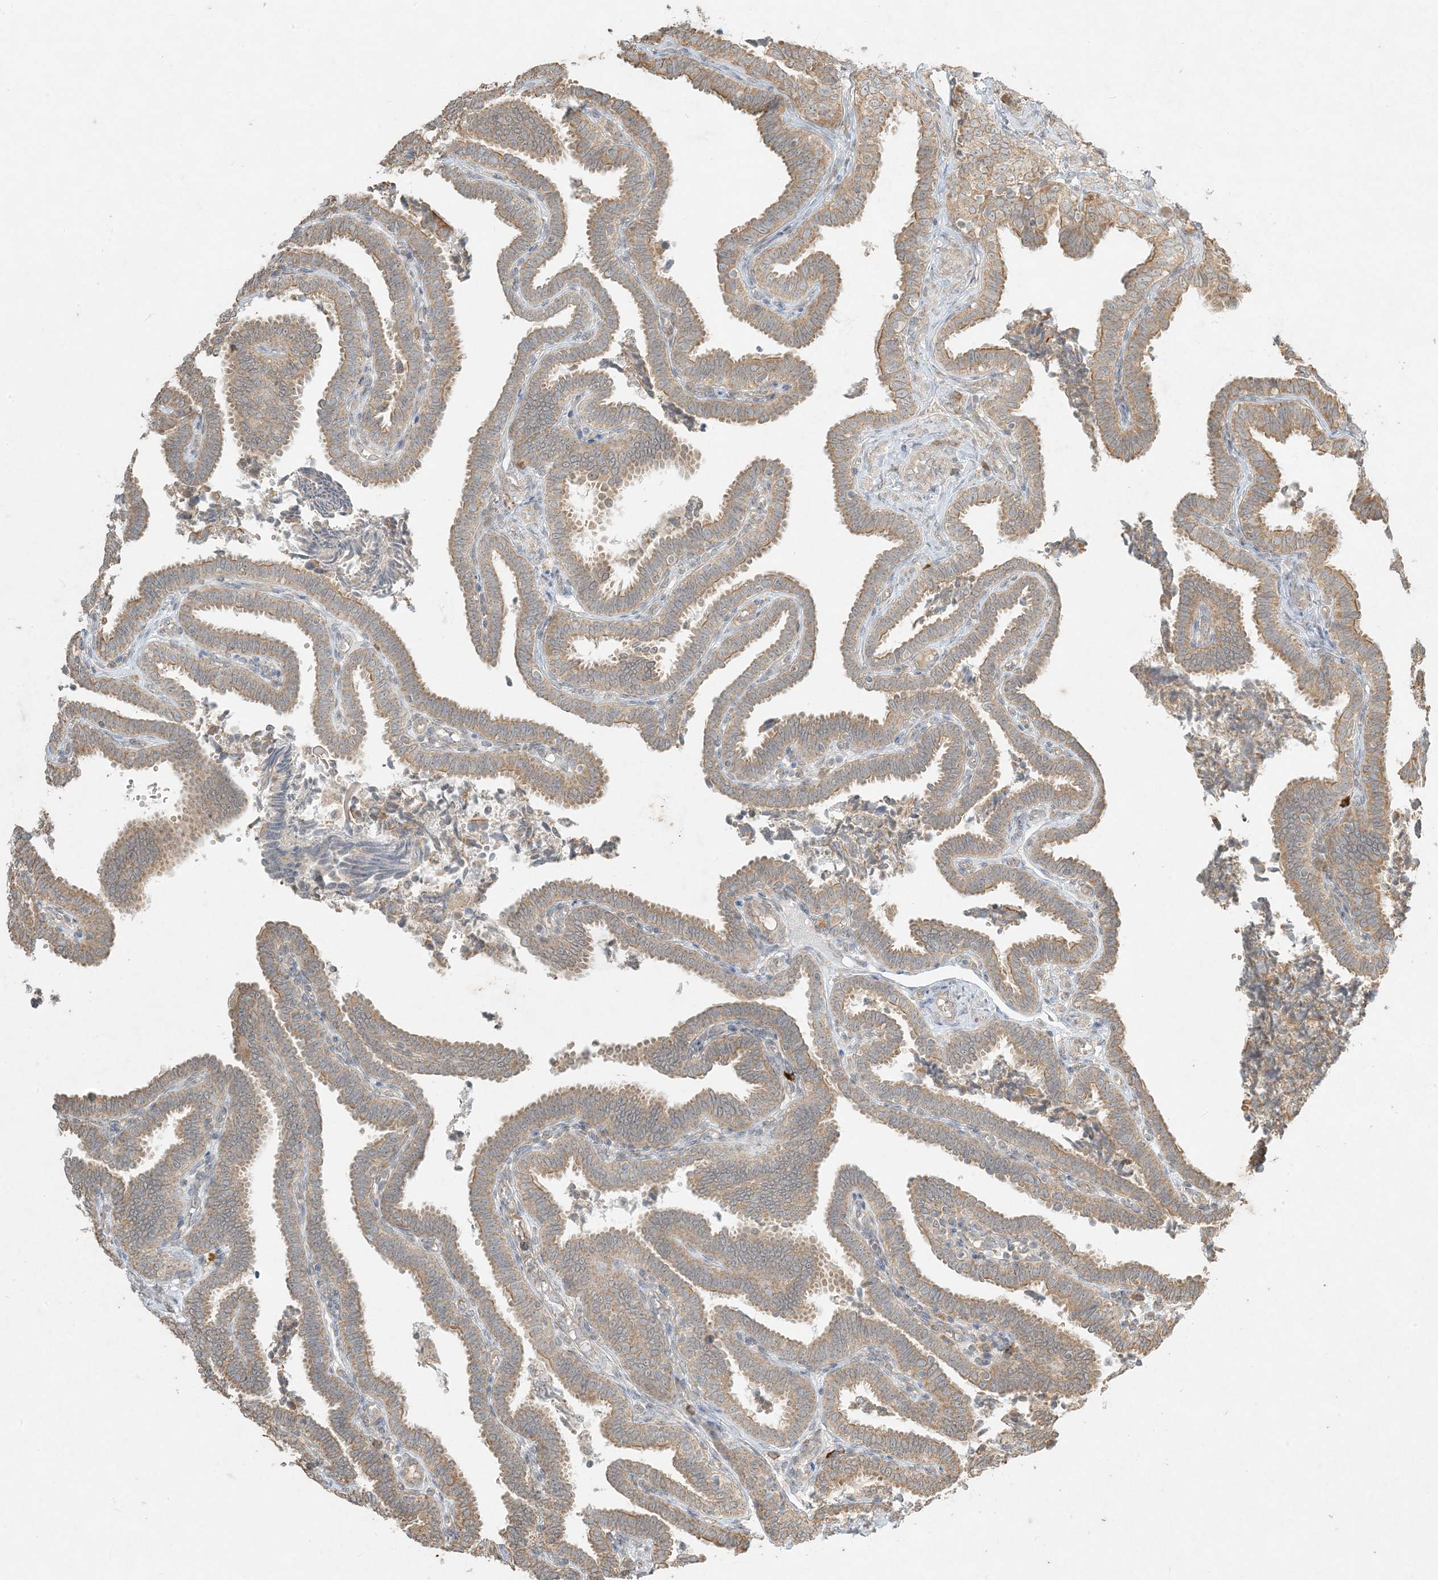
{"staining": {"intensity": "strong", "quantity": ">75%", "location": "cytoplasmic/membranous"}, "tissue": "fallopian tube", "cell_type": "Glandular cells", "image_type": "normal", "snomed": [{"axis": "morphology", "description": "Normal tissue, NOS"}, {"axis": "topography", "description": "Fallopian tube"}], "caption": "DAB (3,3'-diaminobenzidine) immunohistochemical staining of unremarkable human fallopian tube reveals strong cytoplasmic/membranous protein staining in about >75% of glandular cells. The staining was performed using DAB (3,3'-diaminobenzidine), with brown indicating positive protein expression. Nuclei are stained blue with hematoxylin.", "gene": "MCOLN1", "patient": {"sex": "female", "age": 39}}